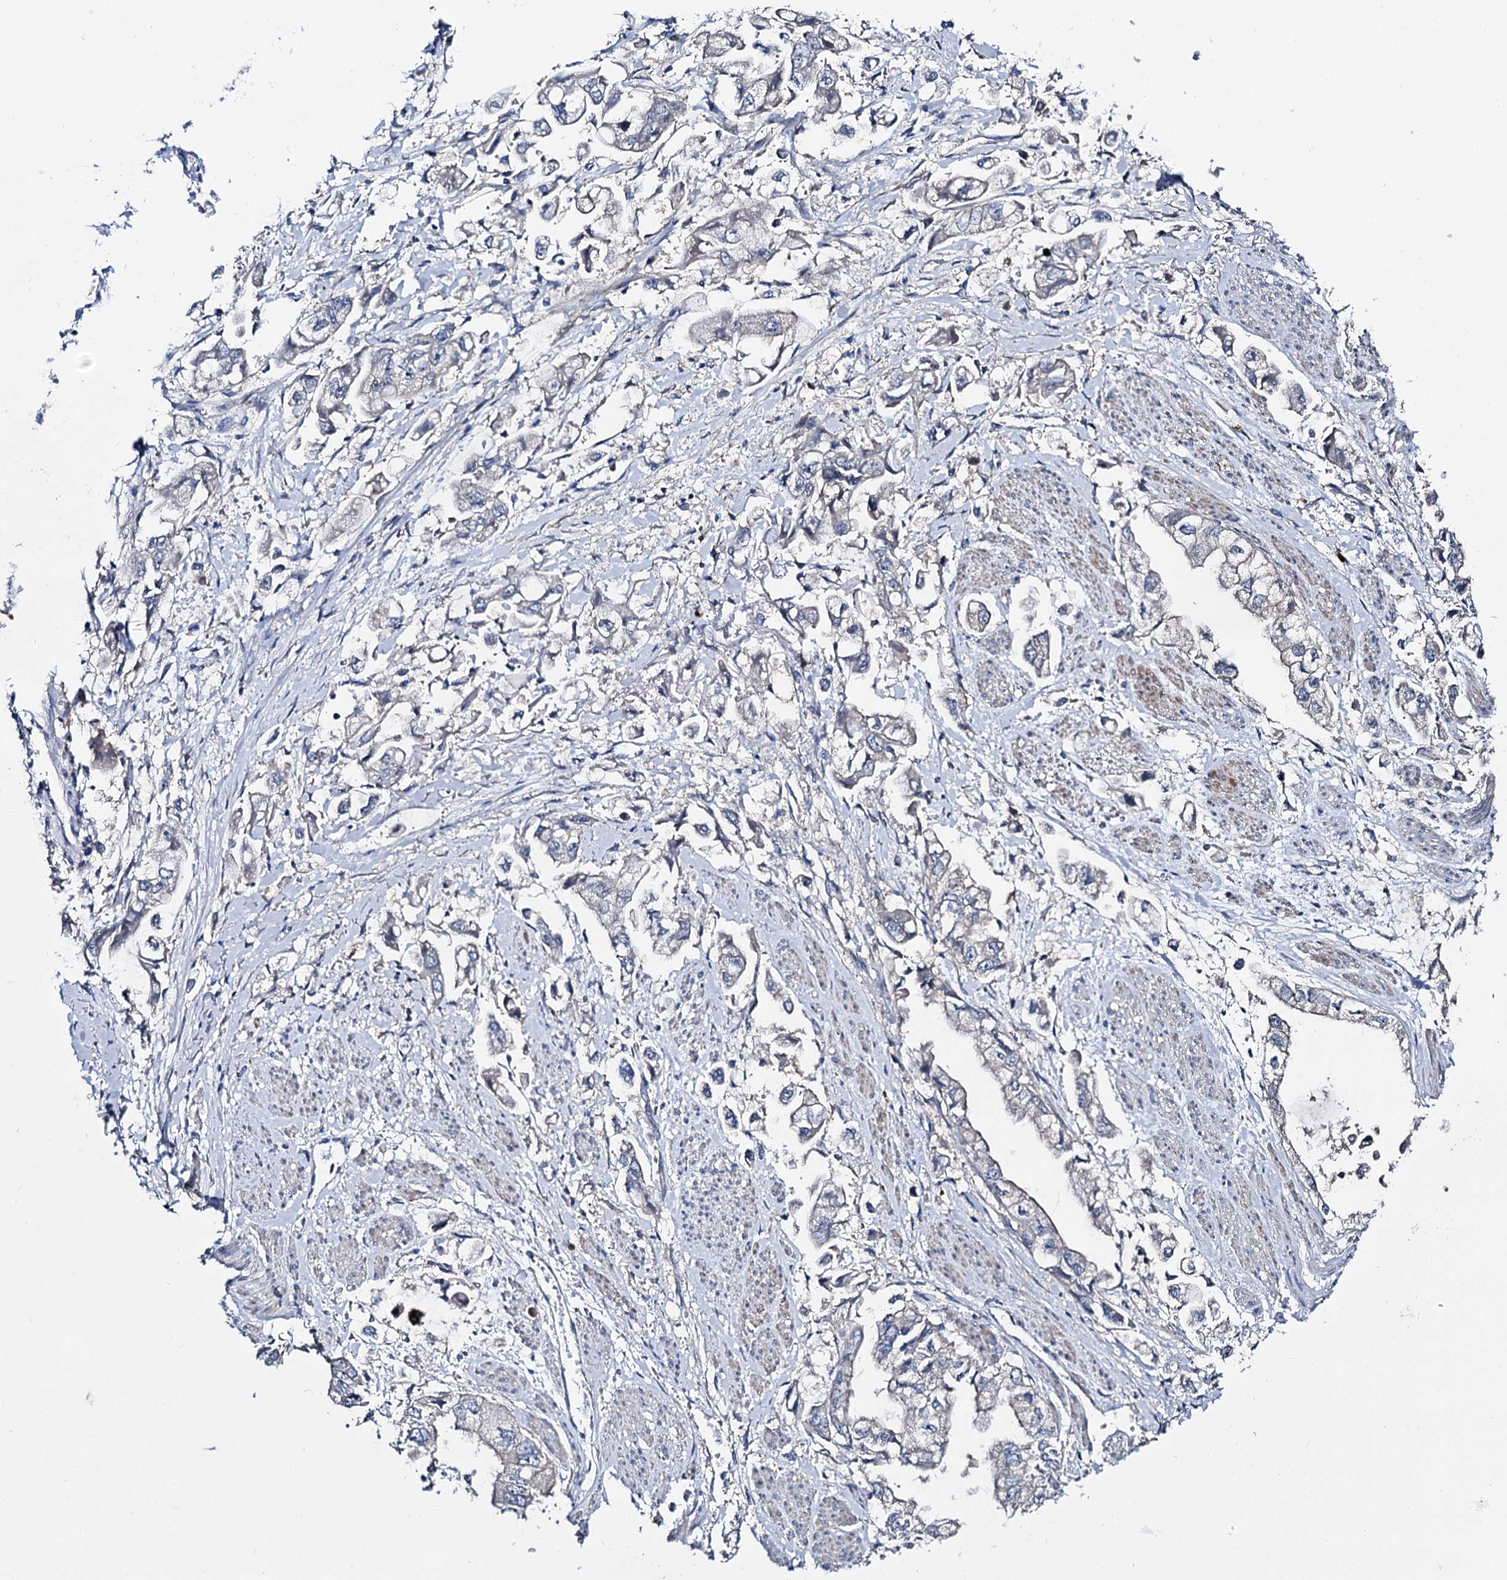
{"staining": {"intensity": "negative", "quantity": "none", "location": "none"}, "tissue": "stomach cancer", "cell_type": "Tumor cells", "image_type": "cancer", "snomed": [{"axis": "morphology", "description": "Adenocarcinoma, NOS"}, {"axis": "topography", "description": "Stomach"}], "caption": "Stomach cancer (adenocarcinoma) stained for a protein using immunohistochemistry (IHC) demonstrates no positivity tumor cells.", "gene": "SLC22A25", "patient": {"sex": "male", "age": 62}}